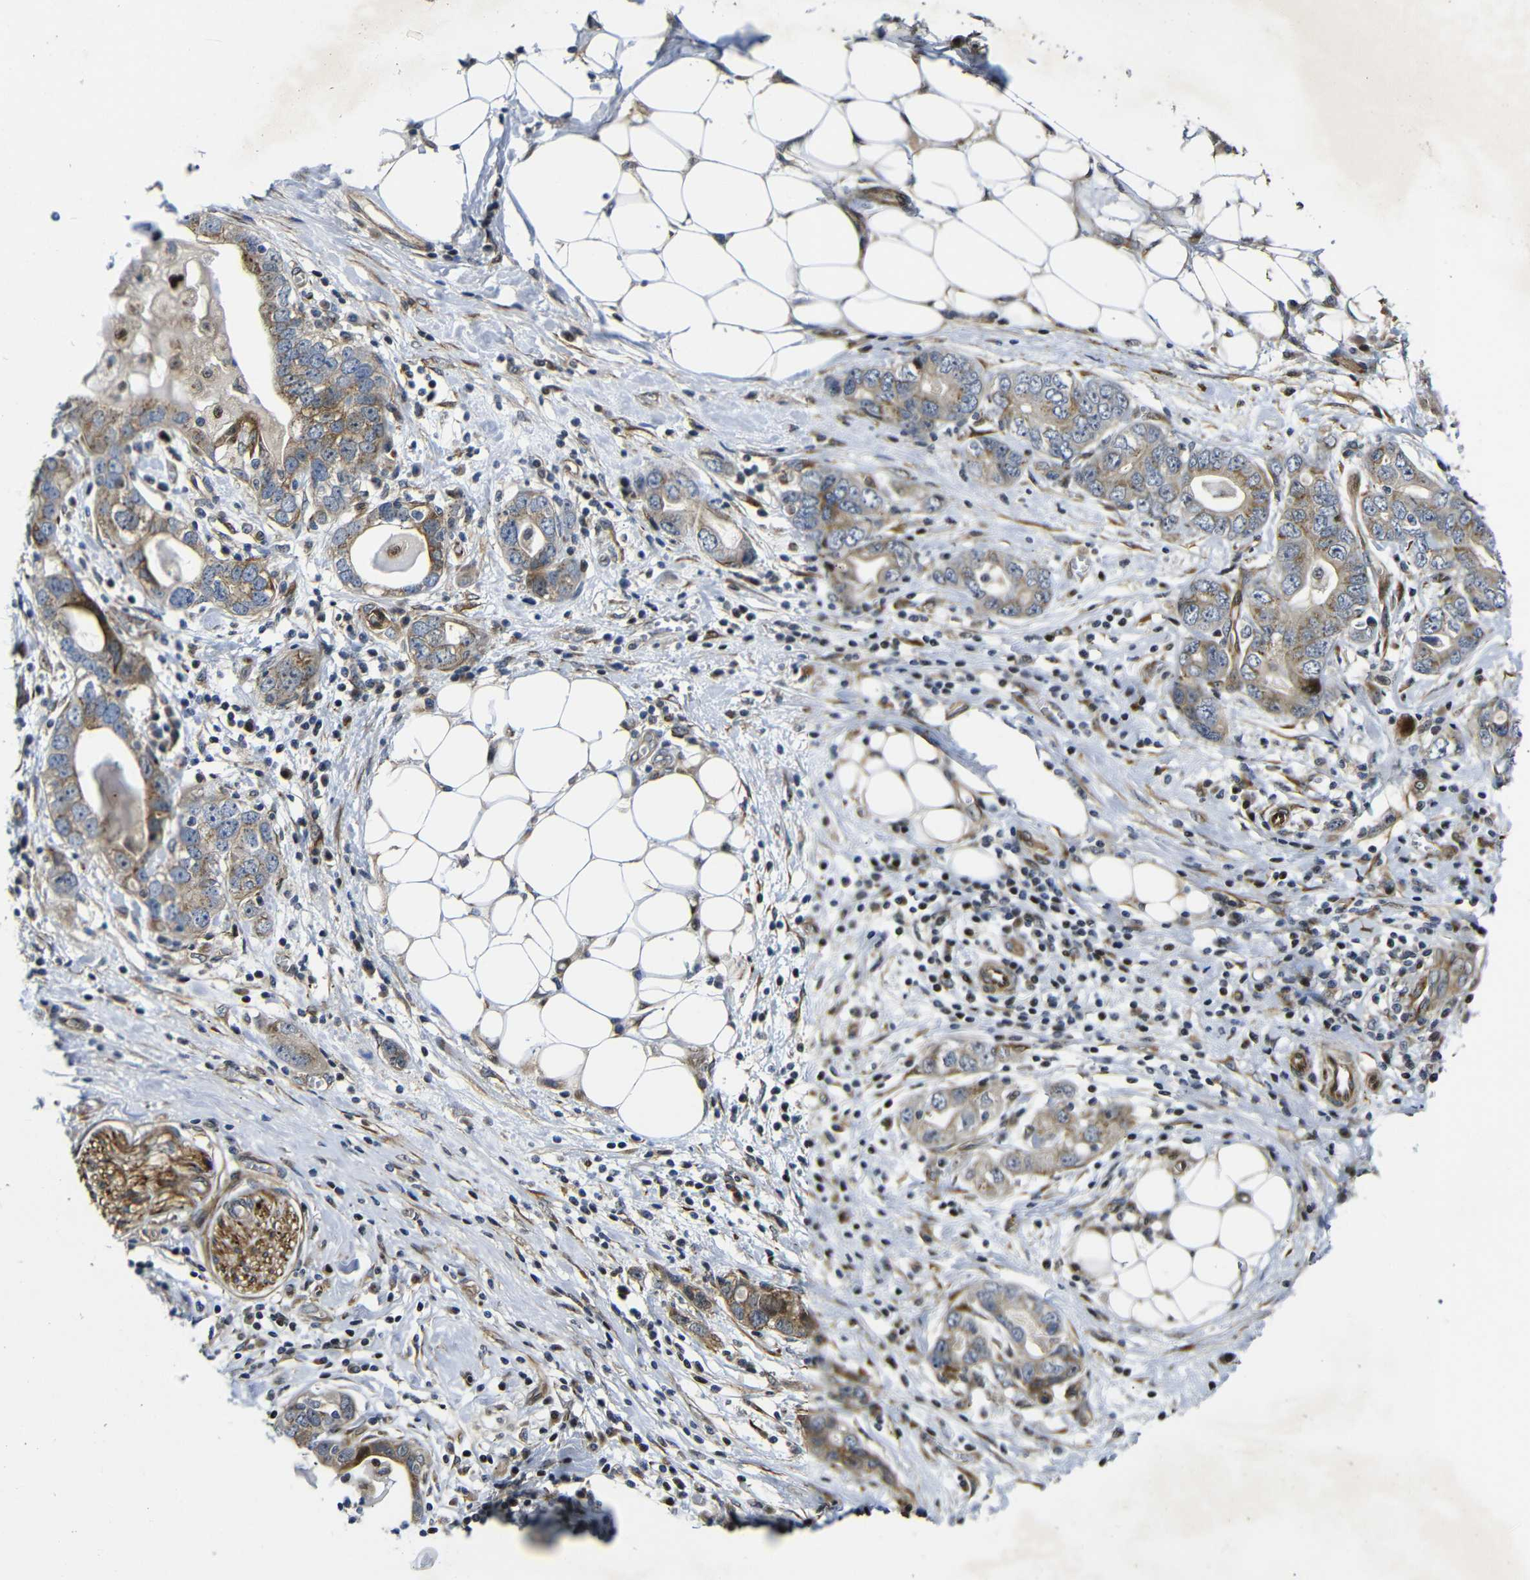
{"staining": {"intensity": "moderate", "quantity": ">75%", "location": "cytoplasmic/membranous"}, "tissue": "stomach cancer", "cell_type": "Tumor cells", "image_type": "cancer", "snomed": [{"axis": "morphology", "description": "Adenocarcinoma, NOS"}, {"axis": "topography", "description": "Stomach, lower"}], "caption": "High-magnification brightfield microscopy of stomach cancer stained with DAB (3,3'-diaminobenzidine) (brown) and counterstained with hematoxylin (blue). tumor cells exhibit moderate cytoplasmic/membranous staining is appreciated in approximately>75% of cells.", "gene": "PARP14", "patient": {"sex": "female", "age": 93}}